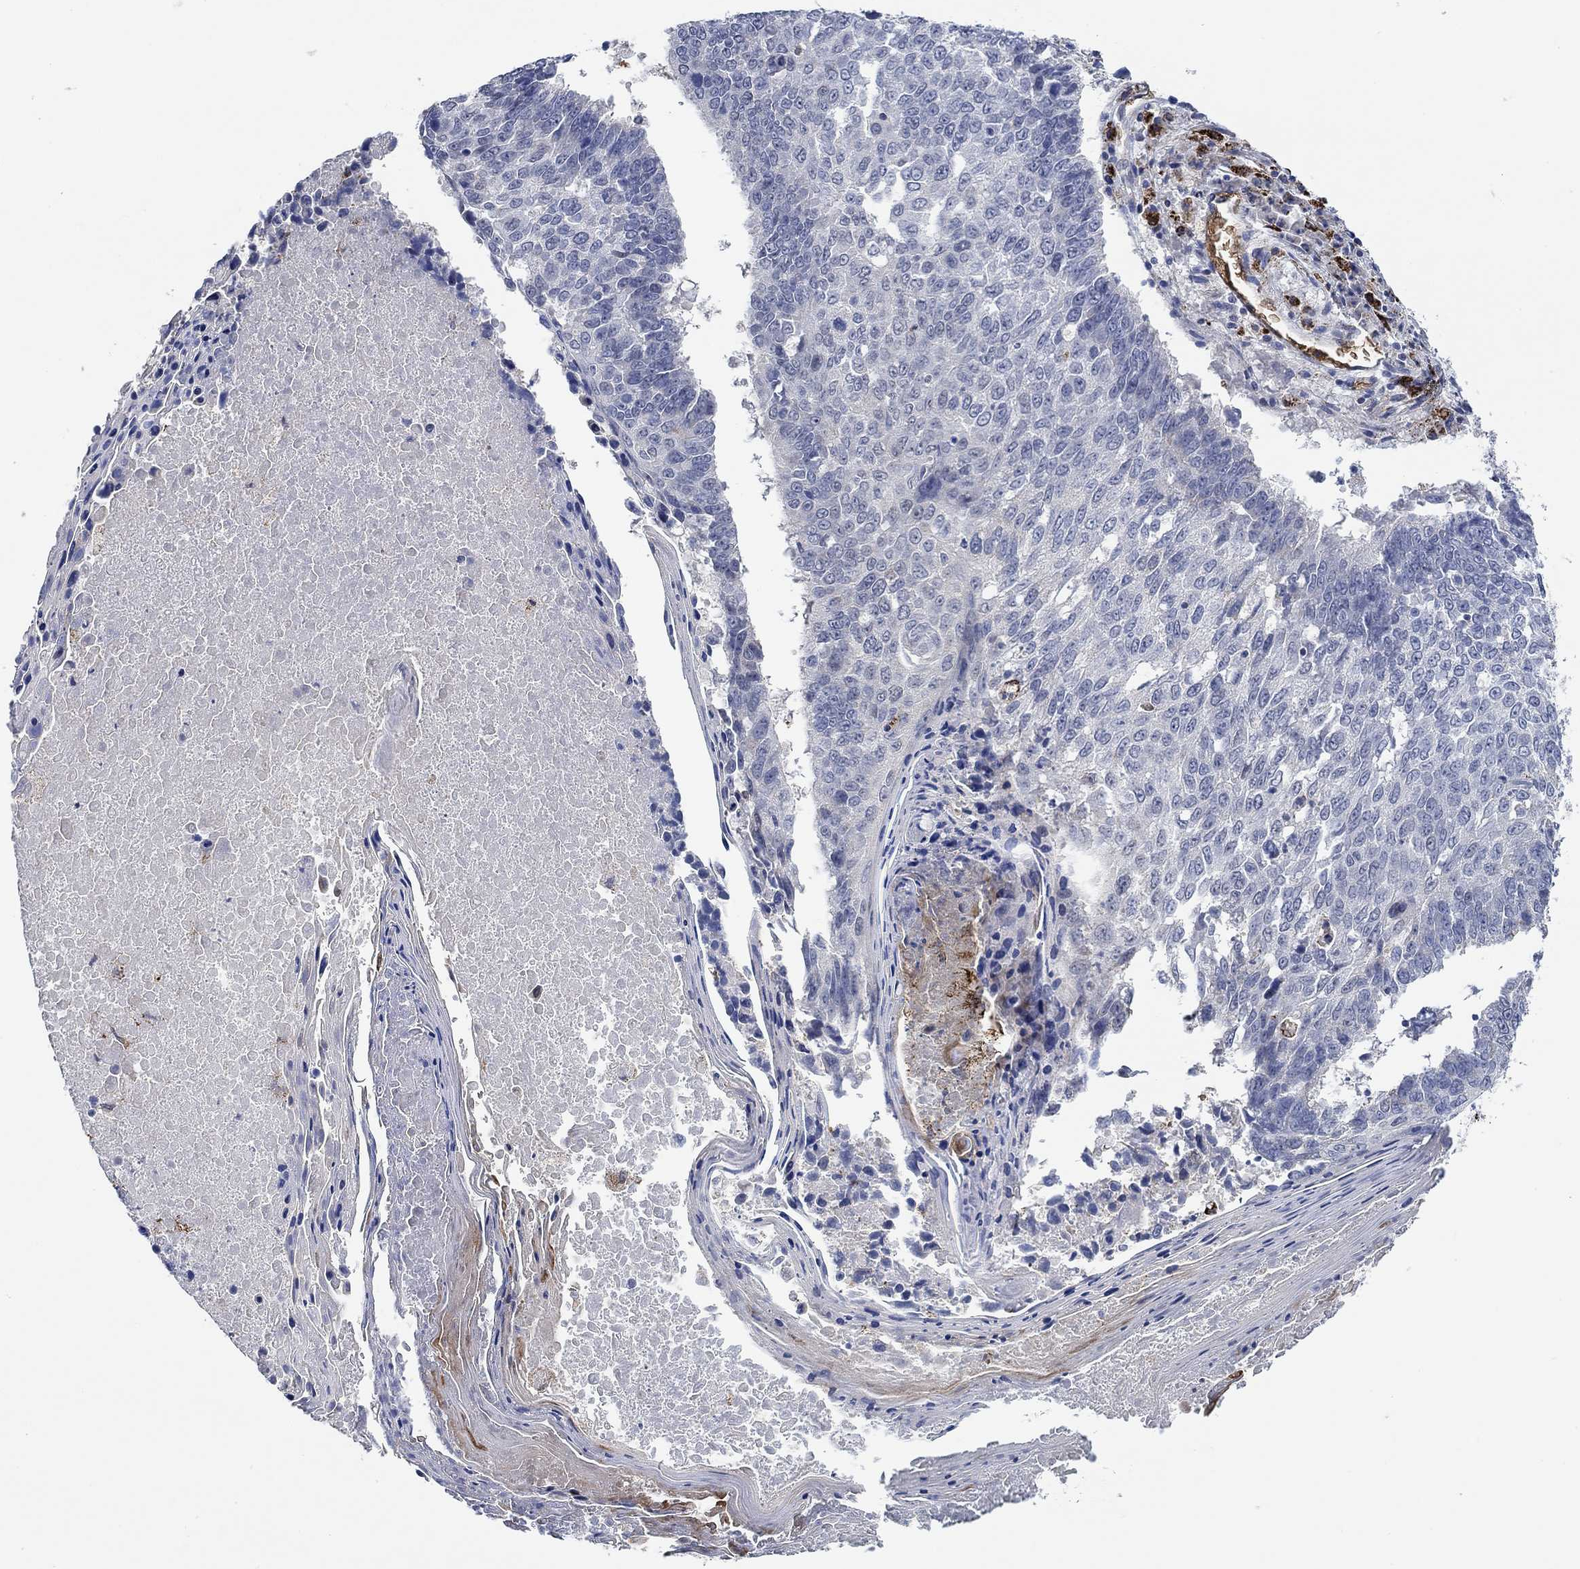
{"staining": {"intensity": "negative", "quantity": "none", "location": "none"}, "tissue": "lung cancer", "cell_type": "Tumor cells", "image_type": "cancer", "snomed": [{"axis": "morphology", "description": "Squamous cell carcinoma, NOS"}, {"axis": "topography", "description": "Lung"}], "caption": "Tumor cells show no significant expression in lung cancer.", "gene": "MPP1", "patient": {"sex": "male", "age": 73}}